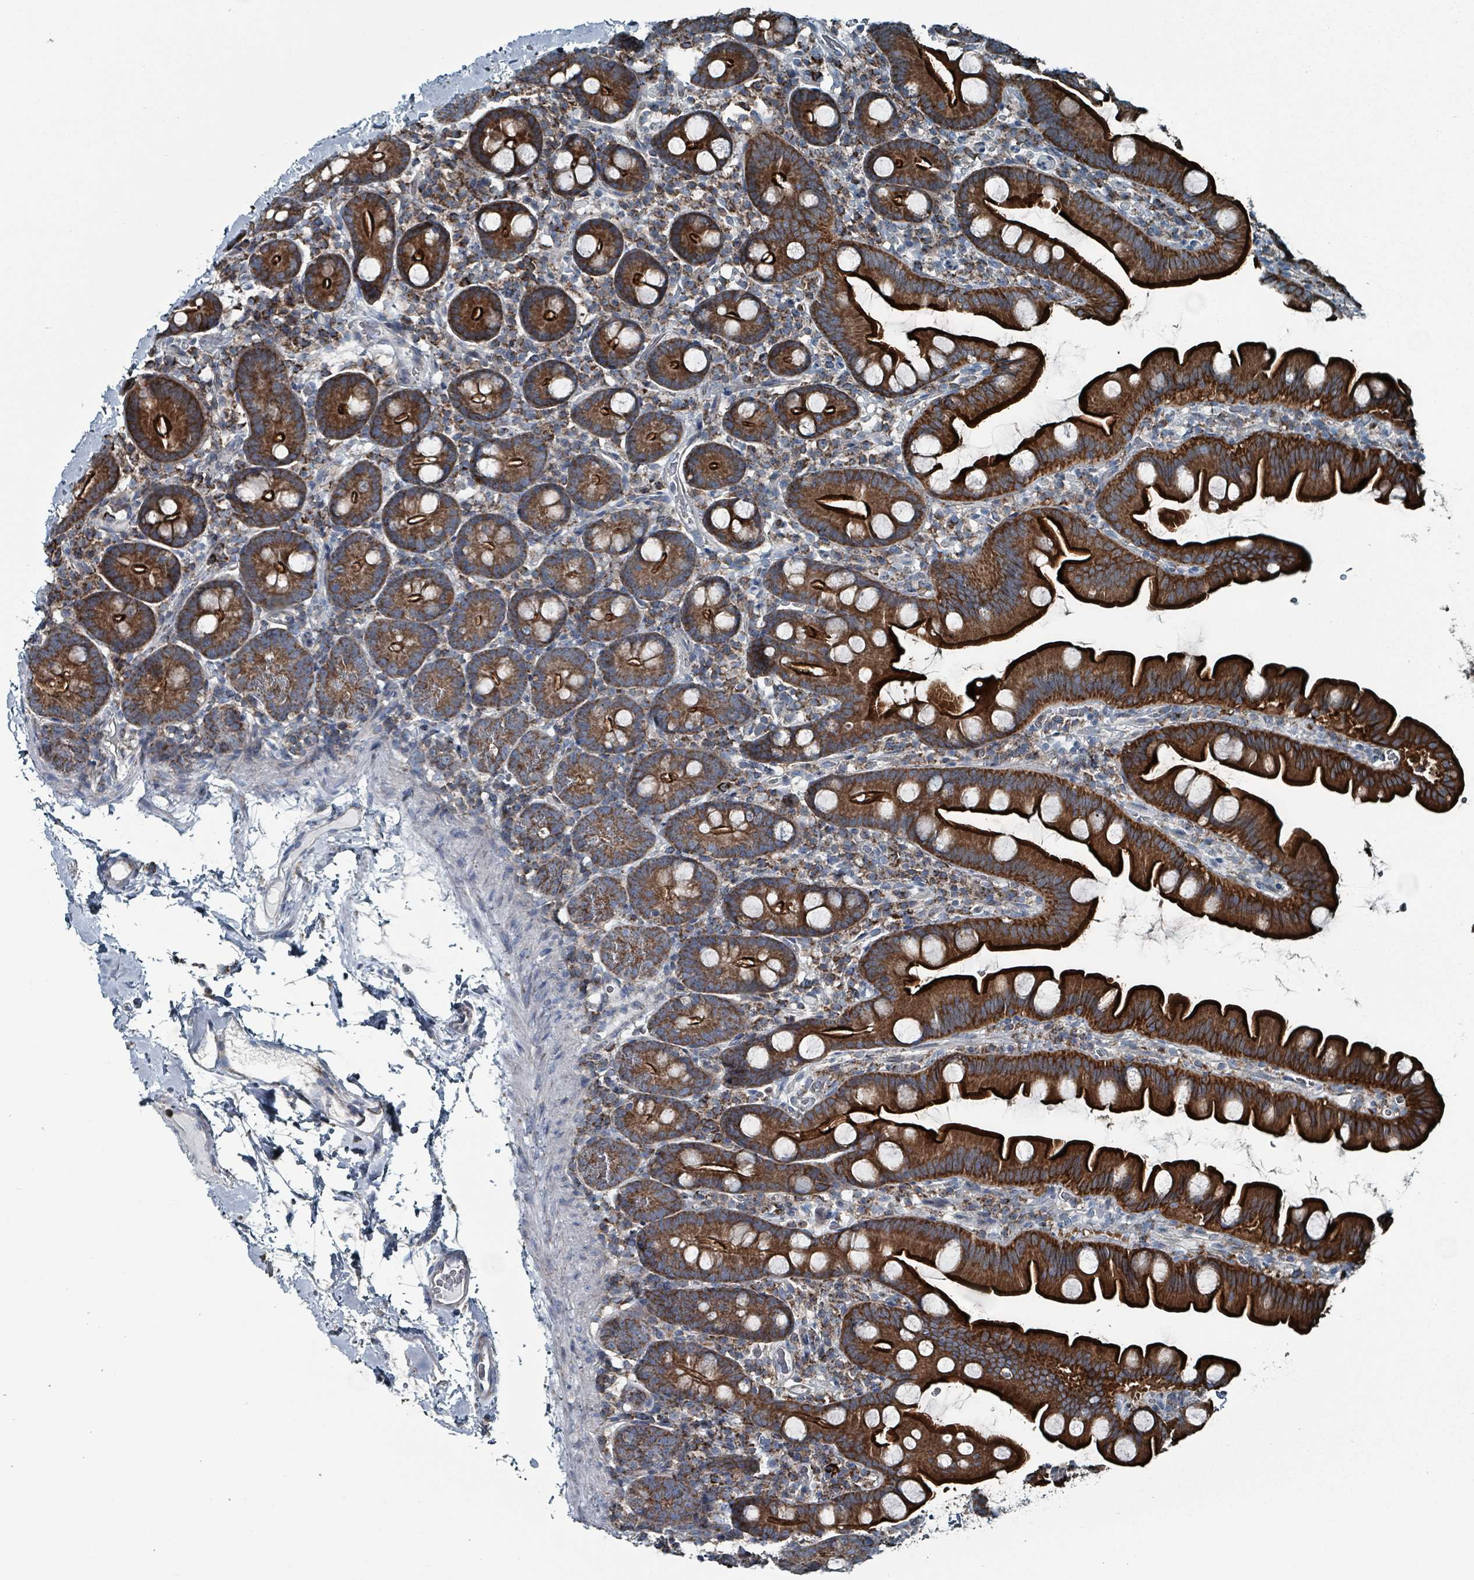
{"staining": {"intensity": "strong", "quantity": ">75%", "location": "cytoplasmic/membranous"}, "tissue": "small intestine", "cell_type": "Glandular cells", "image_type": "normal", "snomed": [{"axis": "morphology", "description": "Normal tissue, NOS"}, {"axis": "topography", "description": "Small intestine"}], "caption": "This micrograph shows immunohistochemistry staining of normal human small intestine, with high strong cytoplasmic/membranous staining in about >75% of glandular cells.", "gene": "ABHD18", "patient": {"sex": "female", "age": 68}}